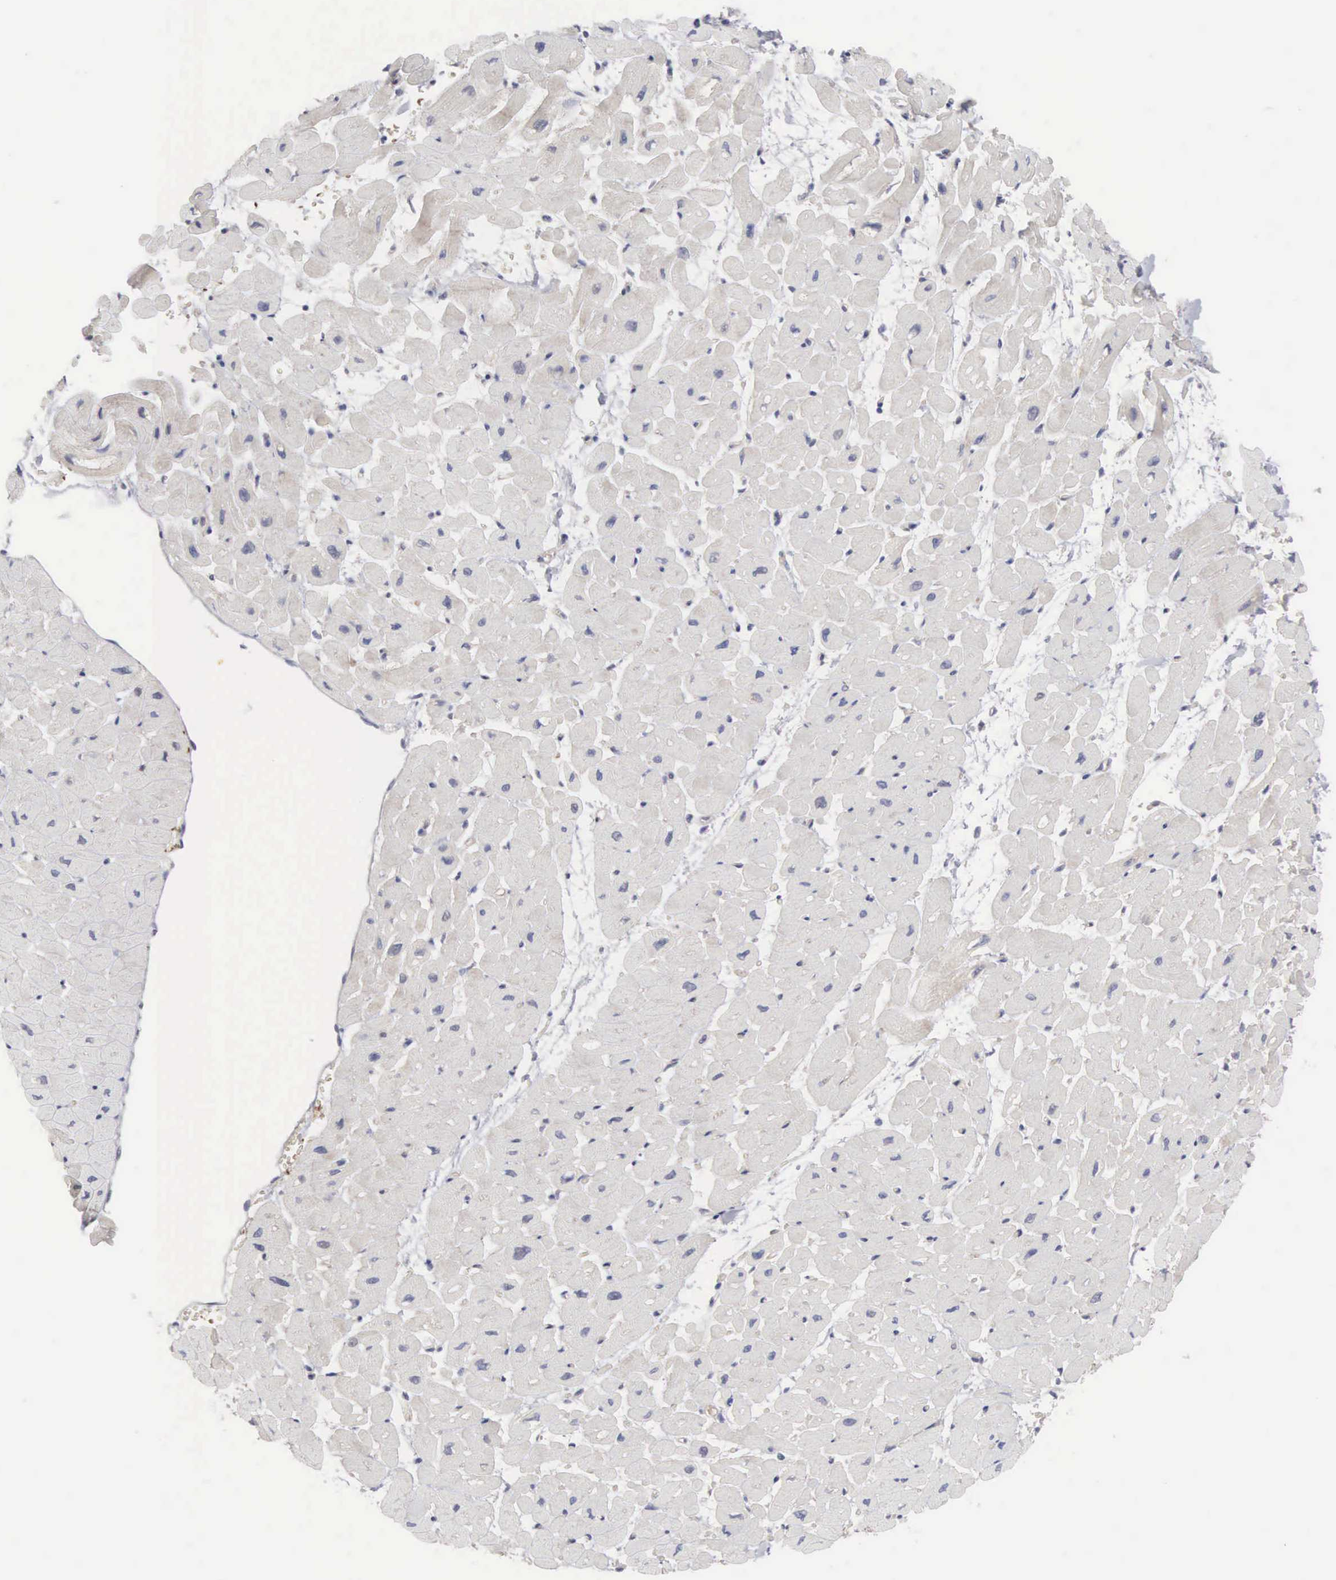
{"staining": {"intensity": "negative", "quantity": "none", "location": "none"}, "tissue": "heart muscle", "cell_type": "Cardiomyocytes", "image_type": "normal", "snomed": [{"axis": "morphology", "description": "Normal tissue, NOS"}, {"axis": "topography", "description": "Heart"}], "caption": "Unremarkable heart muscle was stained to show a protein in brown. There is no significant expression in cardiomyocytes. (DAB (3,3'-diaminobenzidine) immunohistochemistry visualized using brightfield microscopy, high magnification).", "gene": "INF2", "patient": {"sex": "male", "age": 45}}